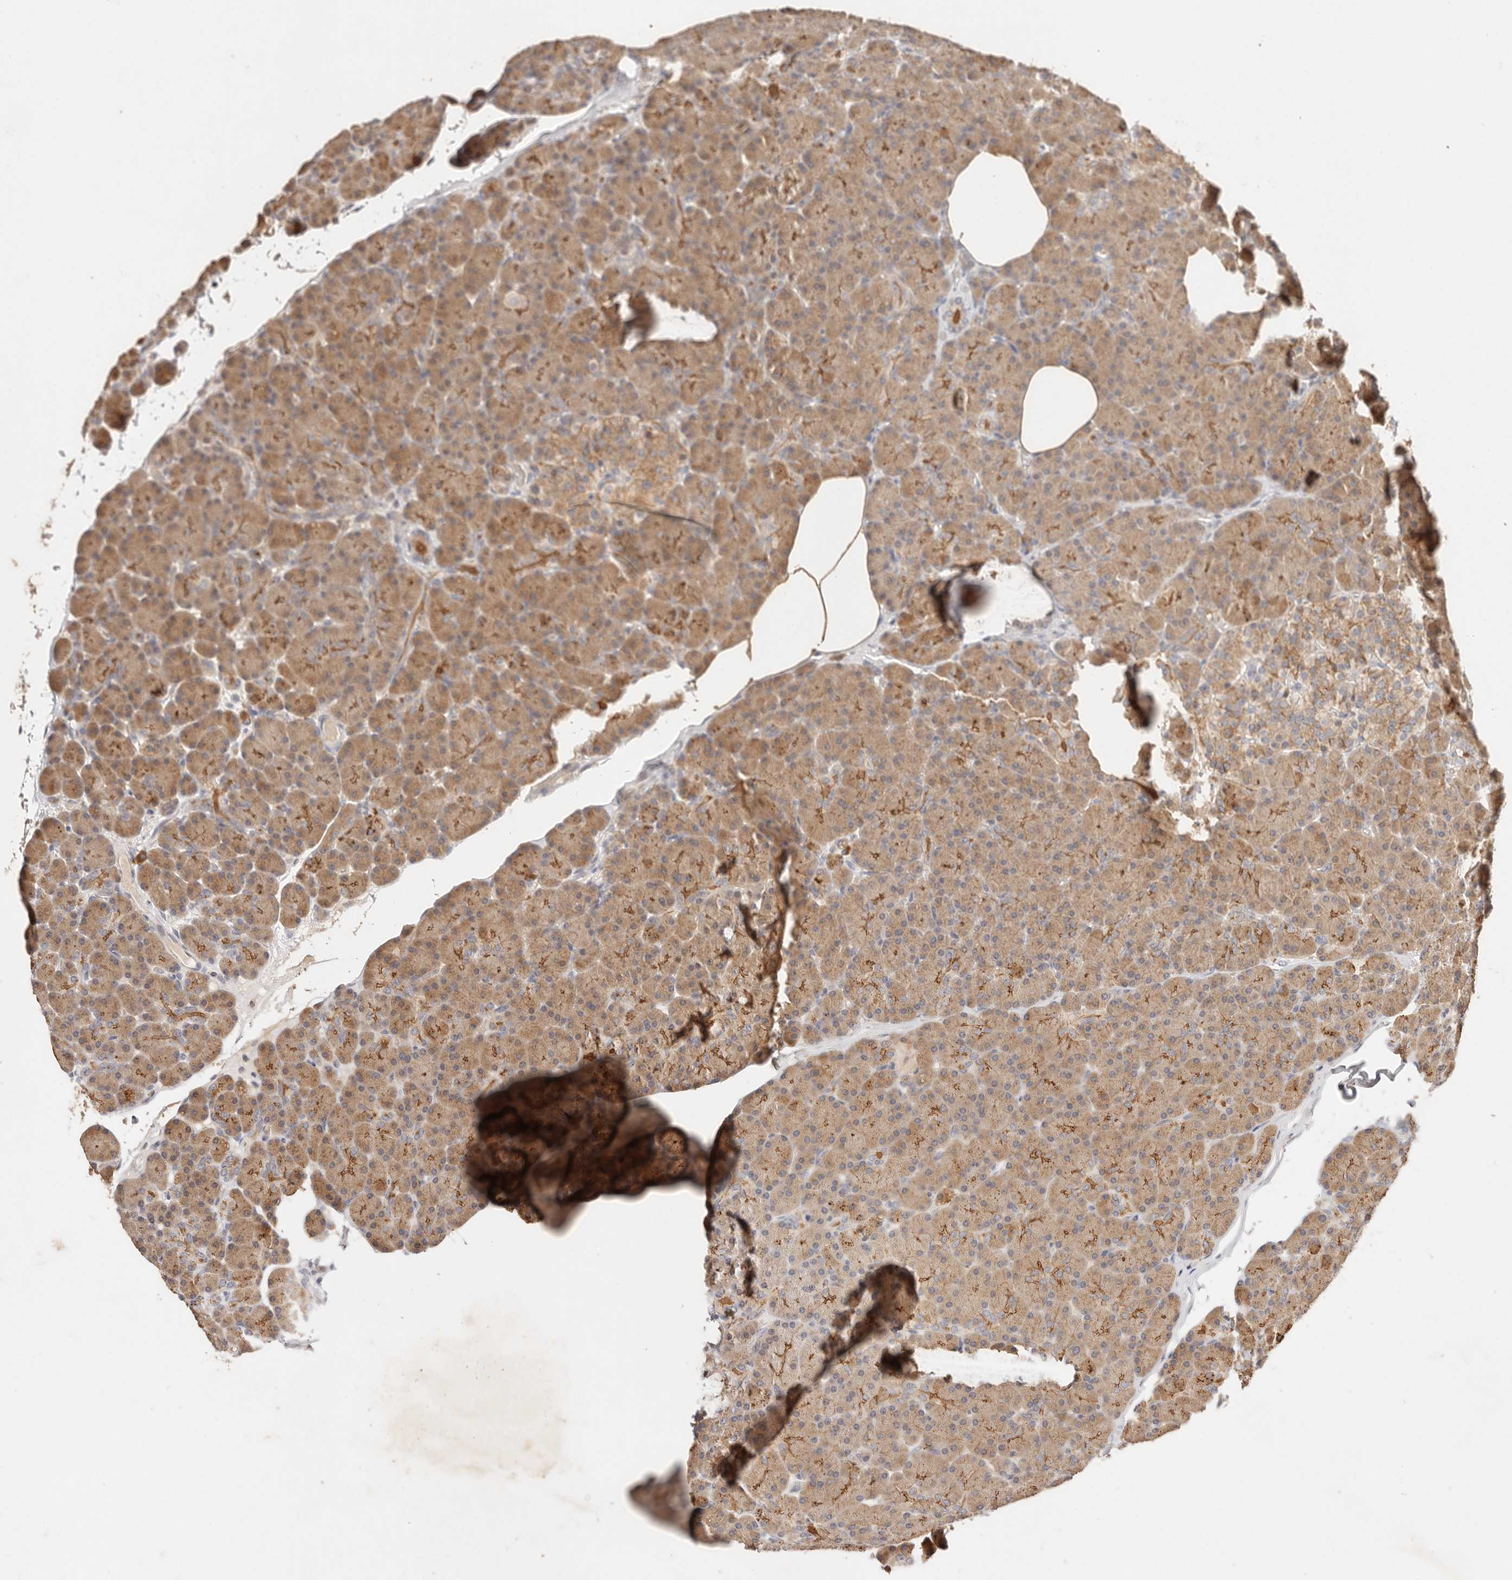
{"staining": {"intensity": "moderate", "quantity": ">75%", "location": "cytoplasmic/membranous"}, "tissue": "pancreas", "cell_type": "Exocrine glandular cells", "image_type": "normal", "snomed": [{"axis": "morphology", "description": "Normal tissue, NOS"}, {"axis": "topography", "description": "Pancreas"}], "caption": "DAB immunohistochemical staining of unremarkable pancreas reveals moderate cytoplasmic/membranous protein staining in about >75% of exocrine glandular cells. Using DAB (brown) and hematoxylin (blue) stains, captured at high magnification using brightfield microscopy.", "gene": "CXADR", "patient": {"sex": "female", "age": 43}}